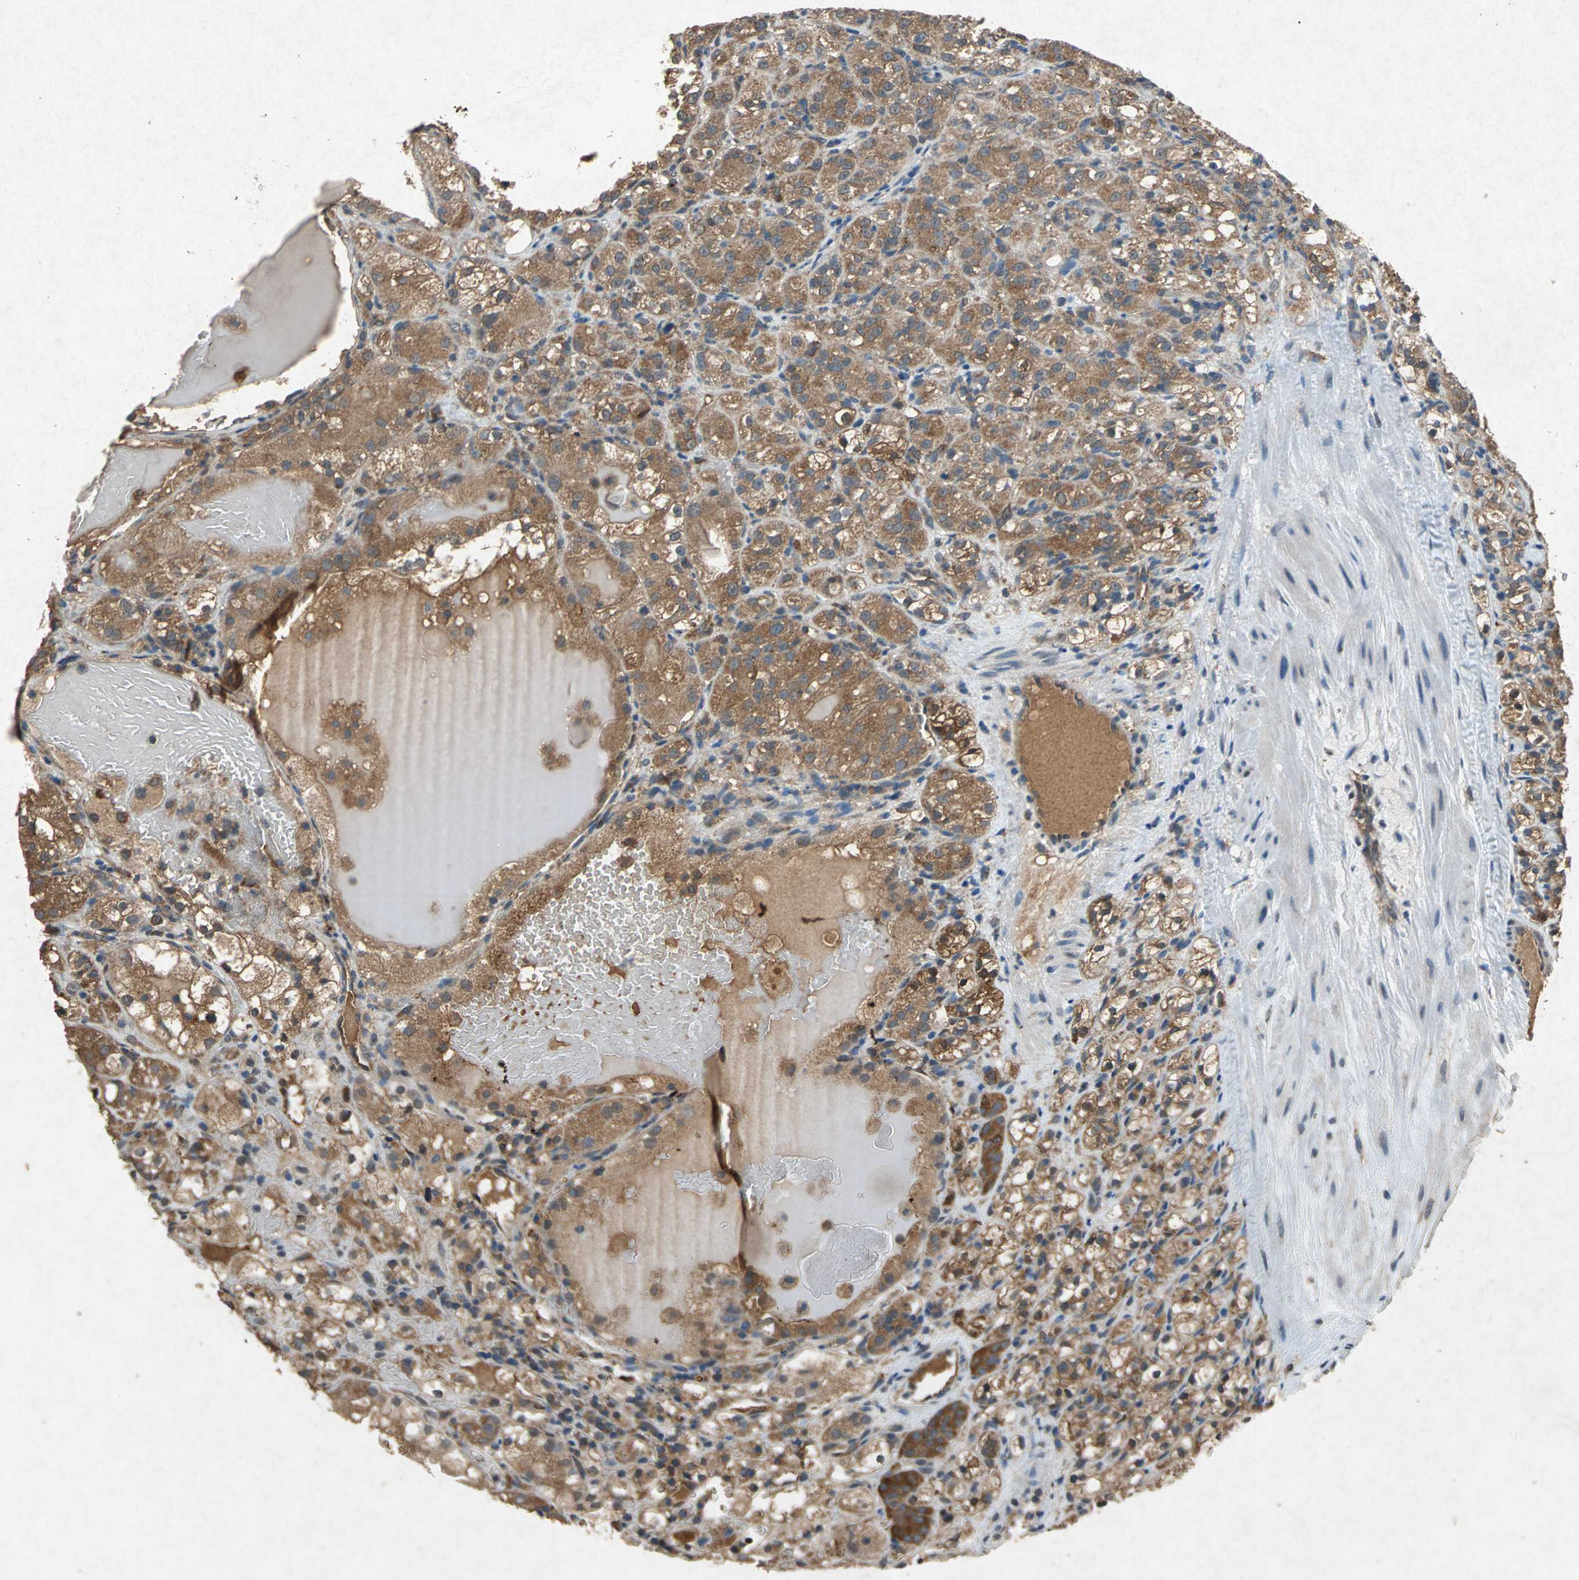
{"staining": {"intensity": "moderate", "quantity": ">75%", "location": "cytoplasmic/membranous"}, "tissue": "renal cancer", "cell_type": "Tumor cells", "image_type": "cancer", "snomed": [{"axis": "morphology", "description": "Normal tissue, NOS"}, {"axis": "morphology", "description": "Adenocarcinoma, NOS"}, {"axis": "topography", "description": "Kidney"}], "caption": "Immunohistochemistry (IHC) staining of adenocarcinoma (renal), which exhibits medium levels of moderate cytoplasmic/membranous staining in approximately >75% of tumor cells indicating moderate cytoplasmic/membranous protein staining. The staining was performed using DAB (3,3'-diaminobenzidine) (brown) for protein detection and nuclei were counterstained in hematoxylin (blue).", "gene": "HSP90AB1", "patient": {"sex": "male", "age": 61}}